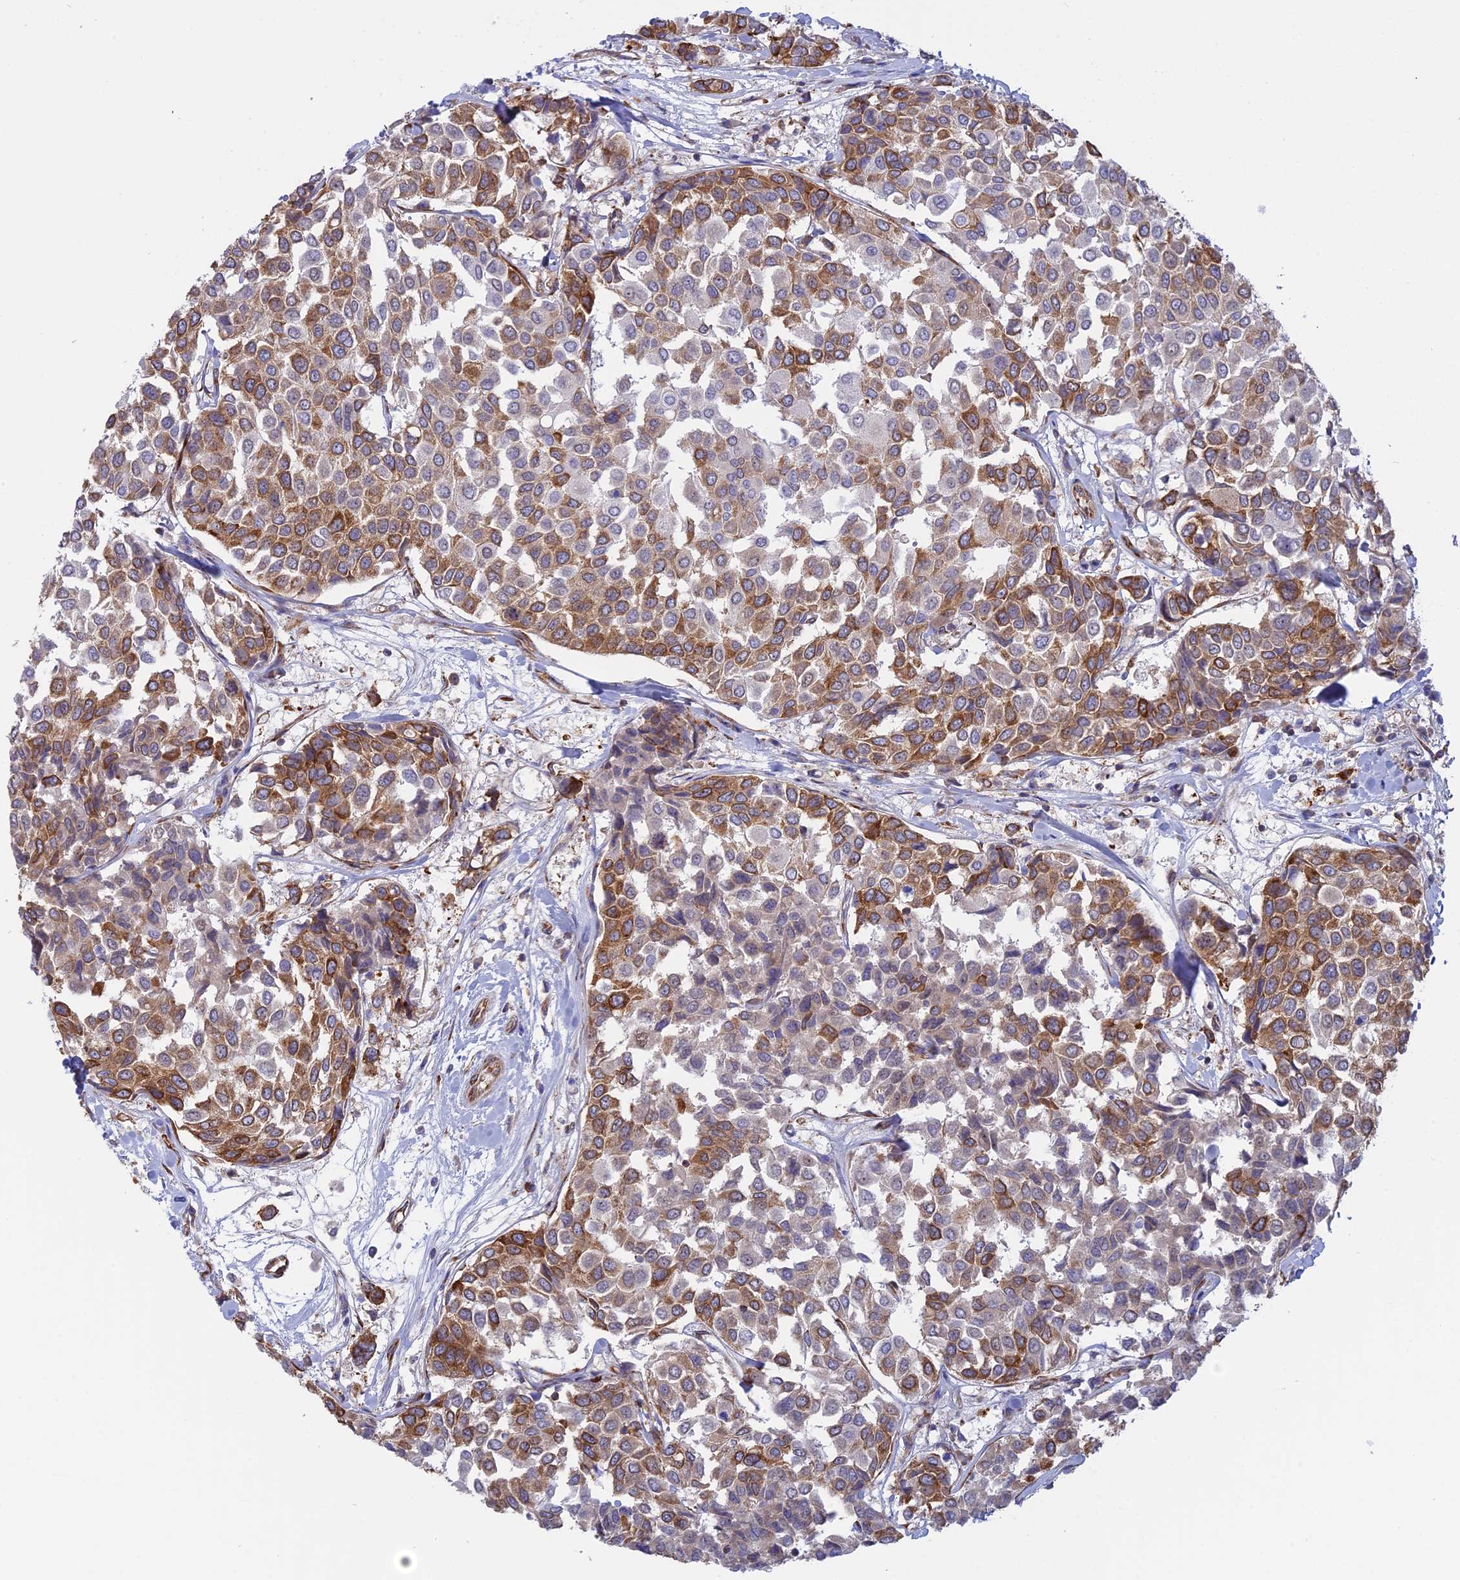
{"staining": {"intensity": "moderate", "quantity": "25%-75%", "location": "cytoplasmic/membranous"}, "tissue": "breast cancer", "cell_type": "Tumor cells", "image_type": "cancer", "snomed": [{"axis": "morphology", "description": "Duct carcinoma"}, {"axis": "topography", "description": "Breast"}], "caption": "This is an image of immunohistochemistry staining of breast cancer (invasive ductal carcinoma), which shows moderate positivity in the cytoplasmic/membranous of tumor cells.", "gene": "GMIP", "patient": {"sex": "female", "age": 55}}